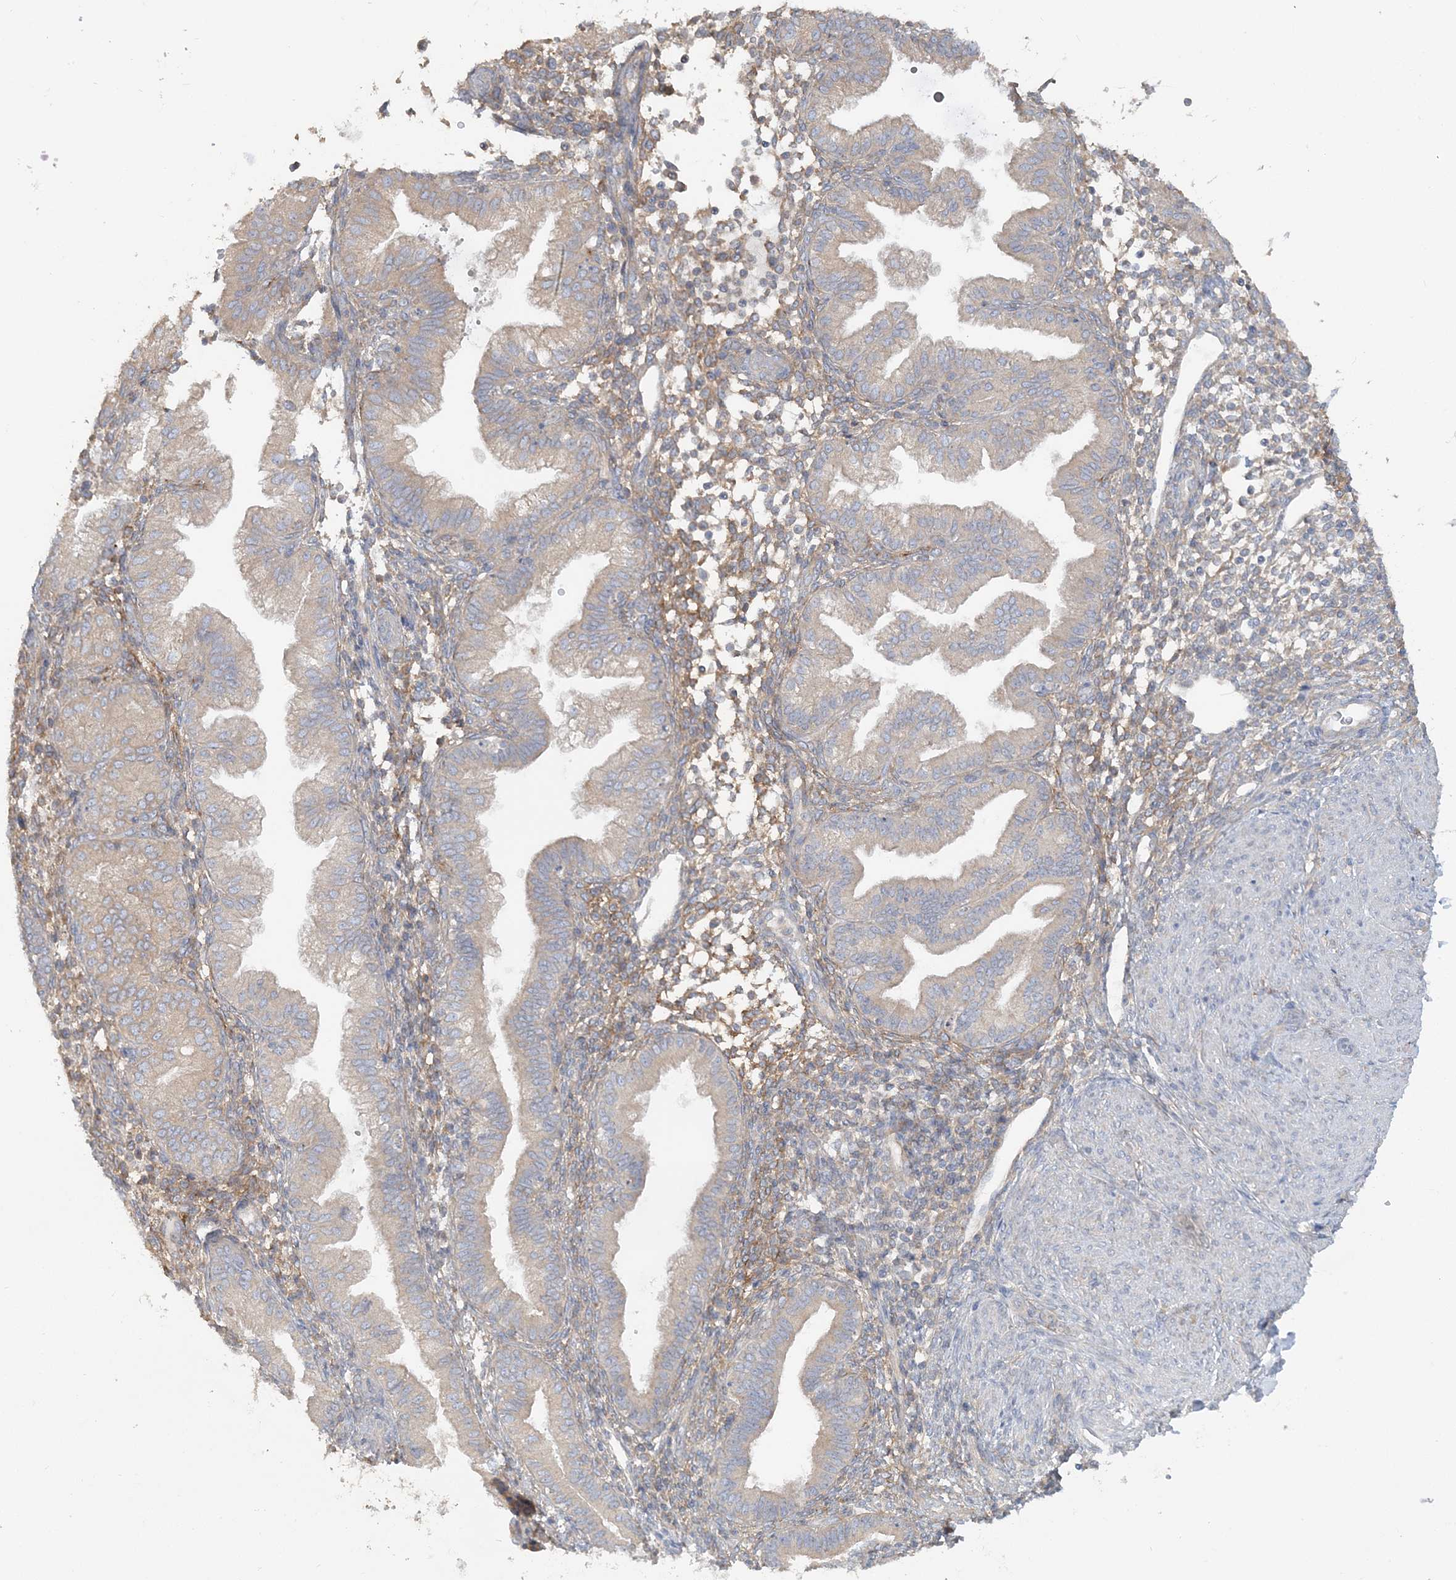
{"staining": {"intensity": "moderate", "quantity": "<25%", "location": "cytoplasmic/membranous"}, "tissue": "endometrium", "cell_type": "Cells in endometrial stroma", "image_type": "normal", "snomed": [{"axis": "morphology", "description": "Normal tissue, NOS"}, {"axis": "topography", "description": "Endometrium"}], "caption": "Endometrium stained with DAB (3,3'-diaminobenzidine) immunohistochemistry (IHC) reveals low levels of moderate cytoplasmic/membranous expression in approximately <25% of cells in endometrial stroma.", "gene": "TBC1D5", "patient": {"sex": "female", "age": 53}}